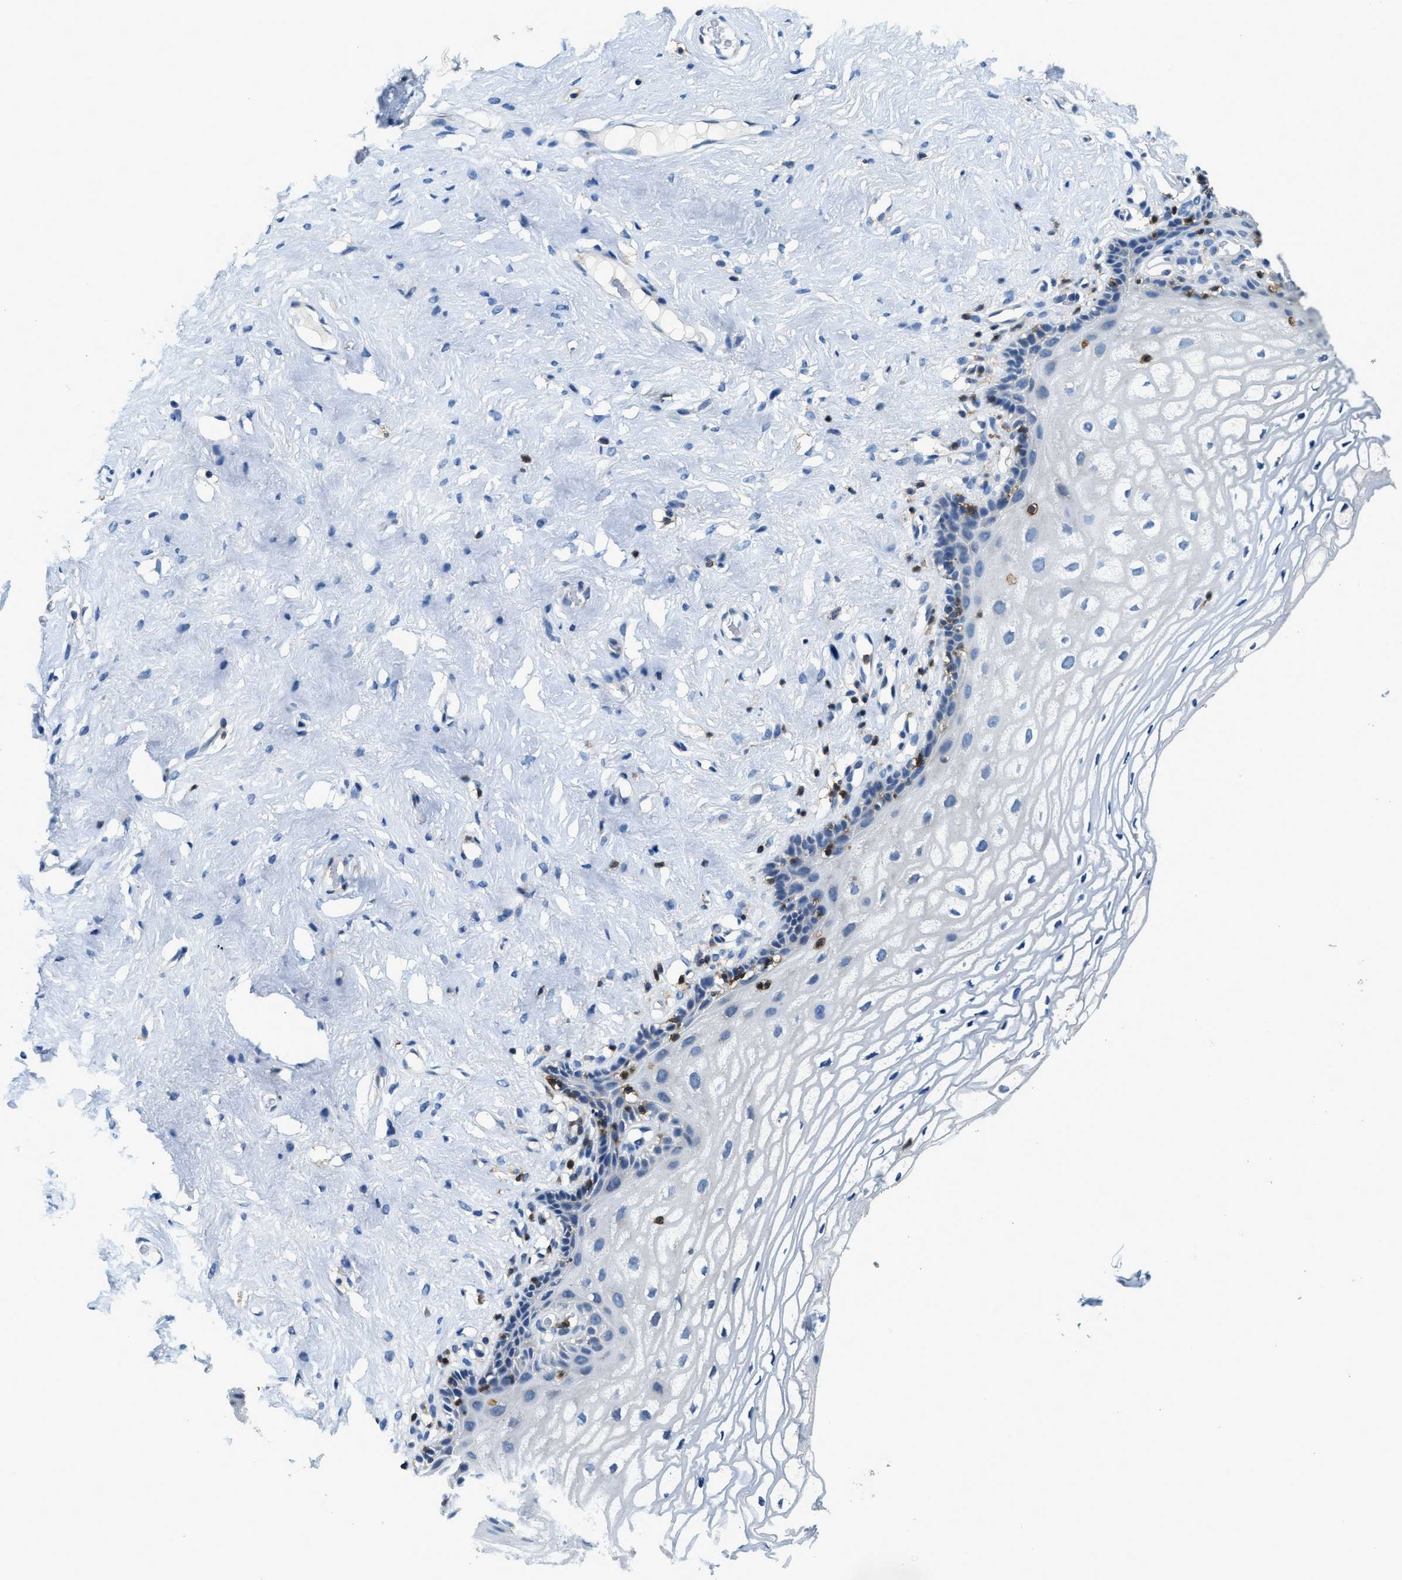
{"staining": {"intensity": "negative", "quantity": "none", "location": "none"}, "tissue": "vagina", "cell_type": "Squamous epithelial cells", "image_type": "normal", "snomed": [{"axis": "morphology", "description": "Normal tissue, NOS"}, {"axis": "morphology", "description": "Adenocarcinoma, NOS"}, {"axis": "topography", "description": "Rectum"}, {"axis": "topography", "description": "Vagina"}], "caption": "This is a micrograph of immunohistochemistry staining of benign vagina, which shows no expression in squamous epithelial cells.", "gene": "MYO1G", "patient": {"sex": "female", "age": 71}}